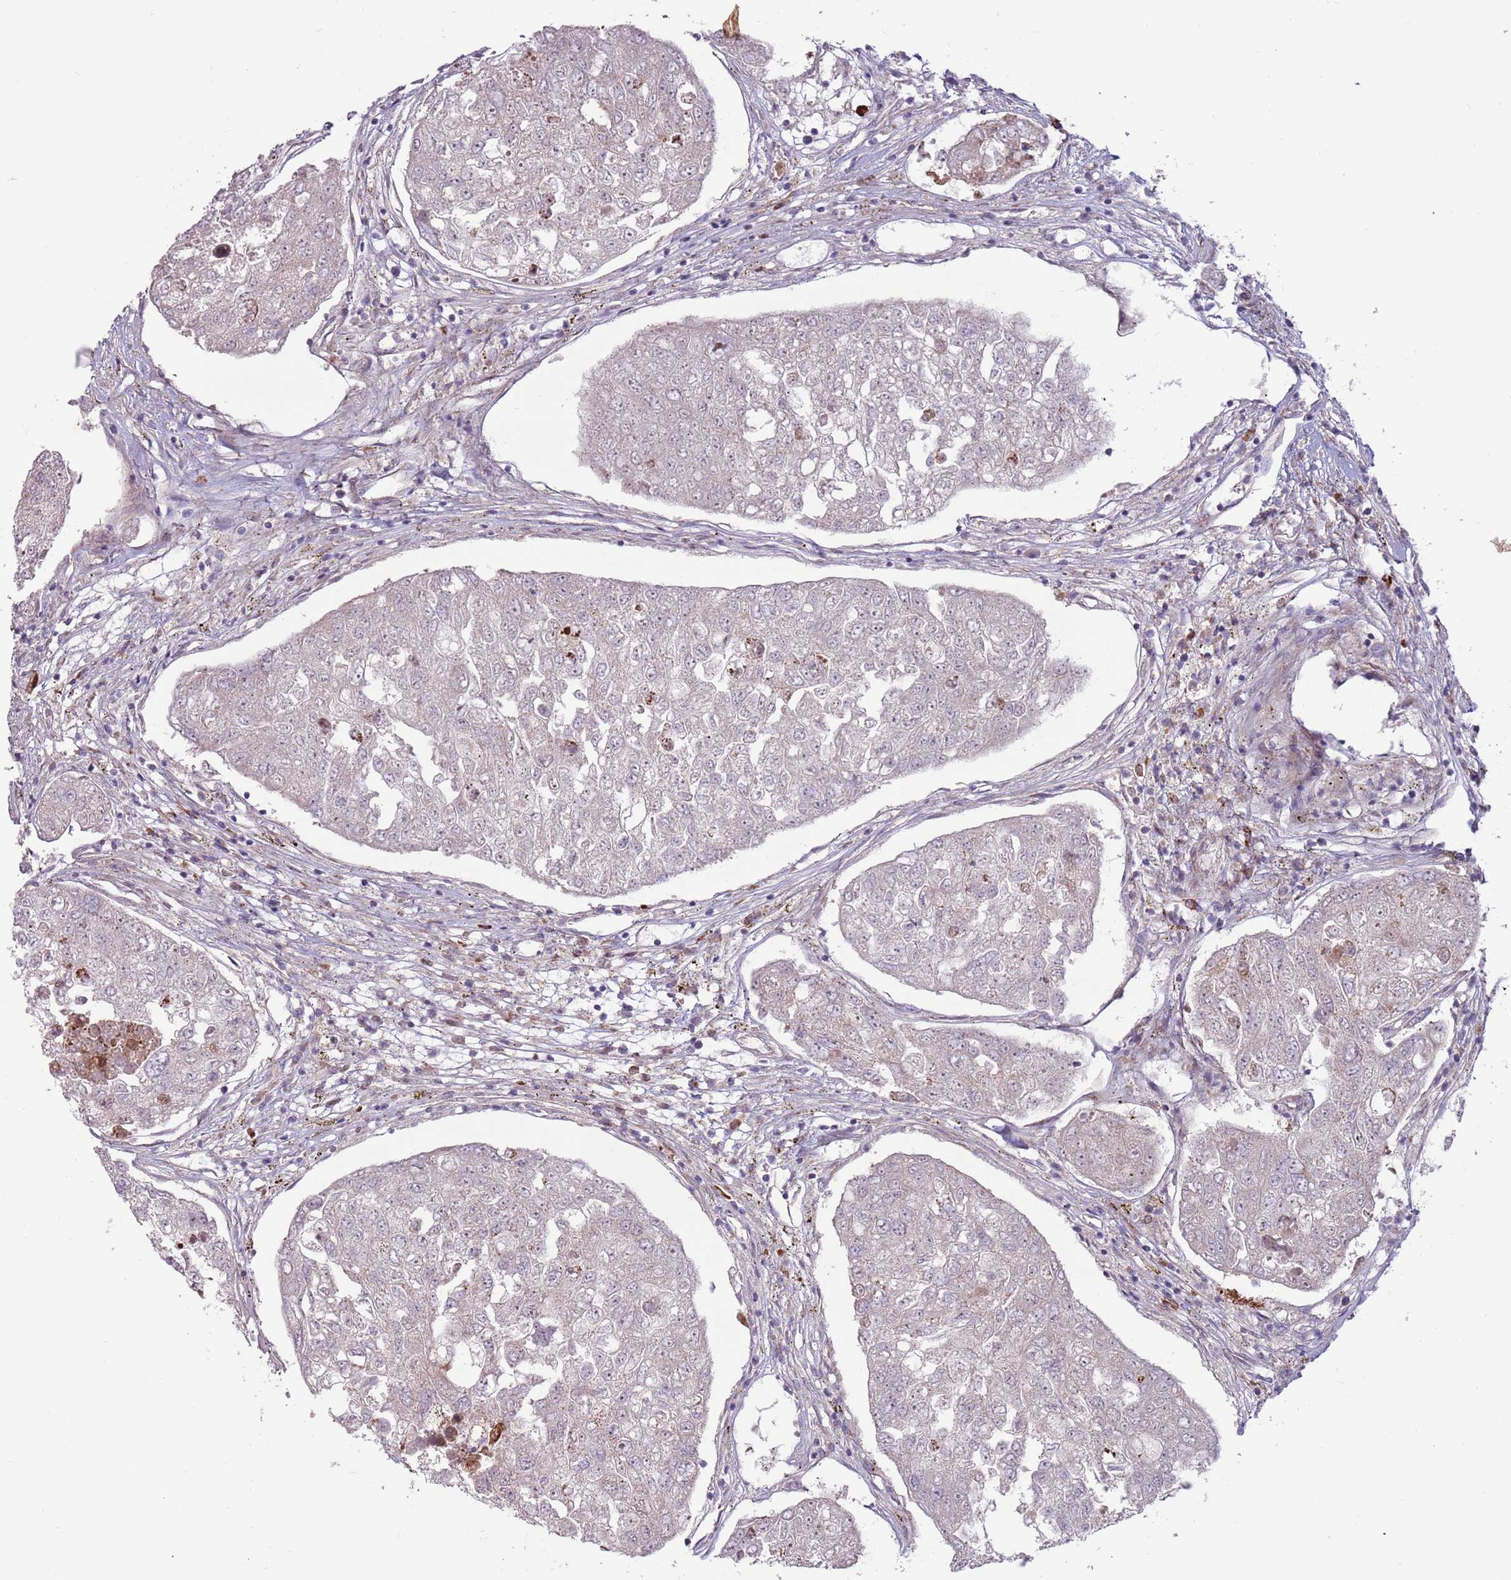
{"staining": {"intensity": "negative", "quantity": "none", "location": "none"}, "tissue": "urothelial cancer", "cell_type": "Tumor cells", "image_type": "cancer", "snomed": [{"axis": "morphology", "description": "Urothelial carcinoma, High grade"}, {"axis": "topography", "description": "Lymph node"}, {"axis": "topography", "description": "Urinary bladder"}], "caption": "This is an IHC photomicrograph of urothelial cancer. There is no positivity in tumor cells.", "gene": "CCDC150", "patient": {"sex": "male", "age": 51}}